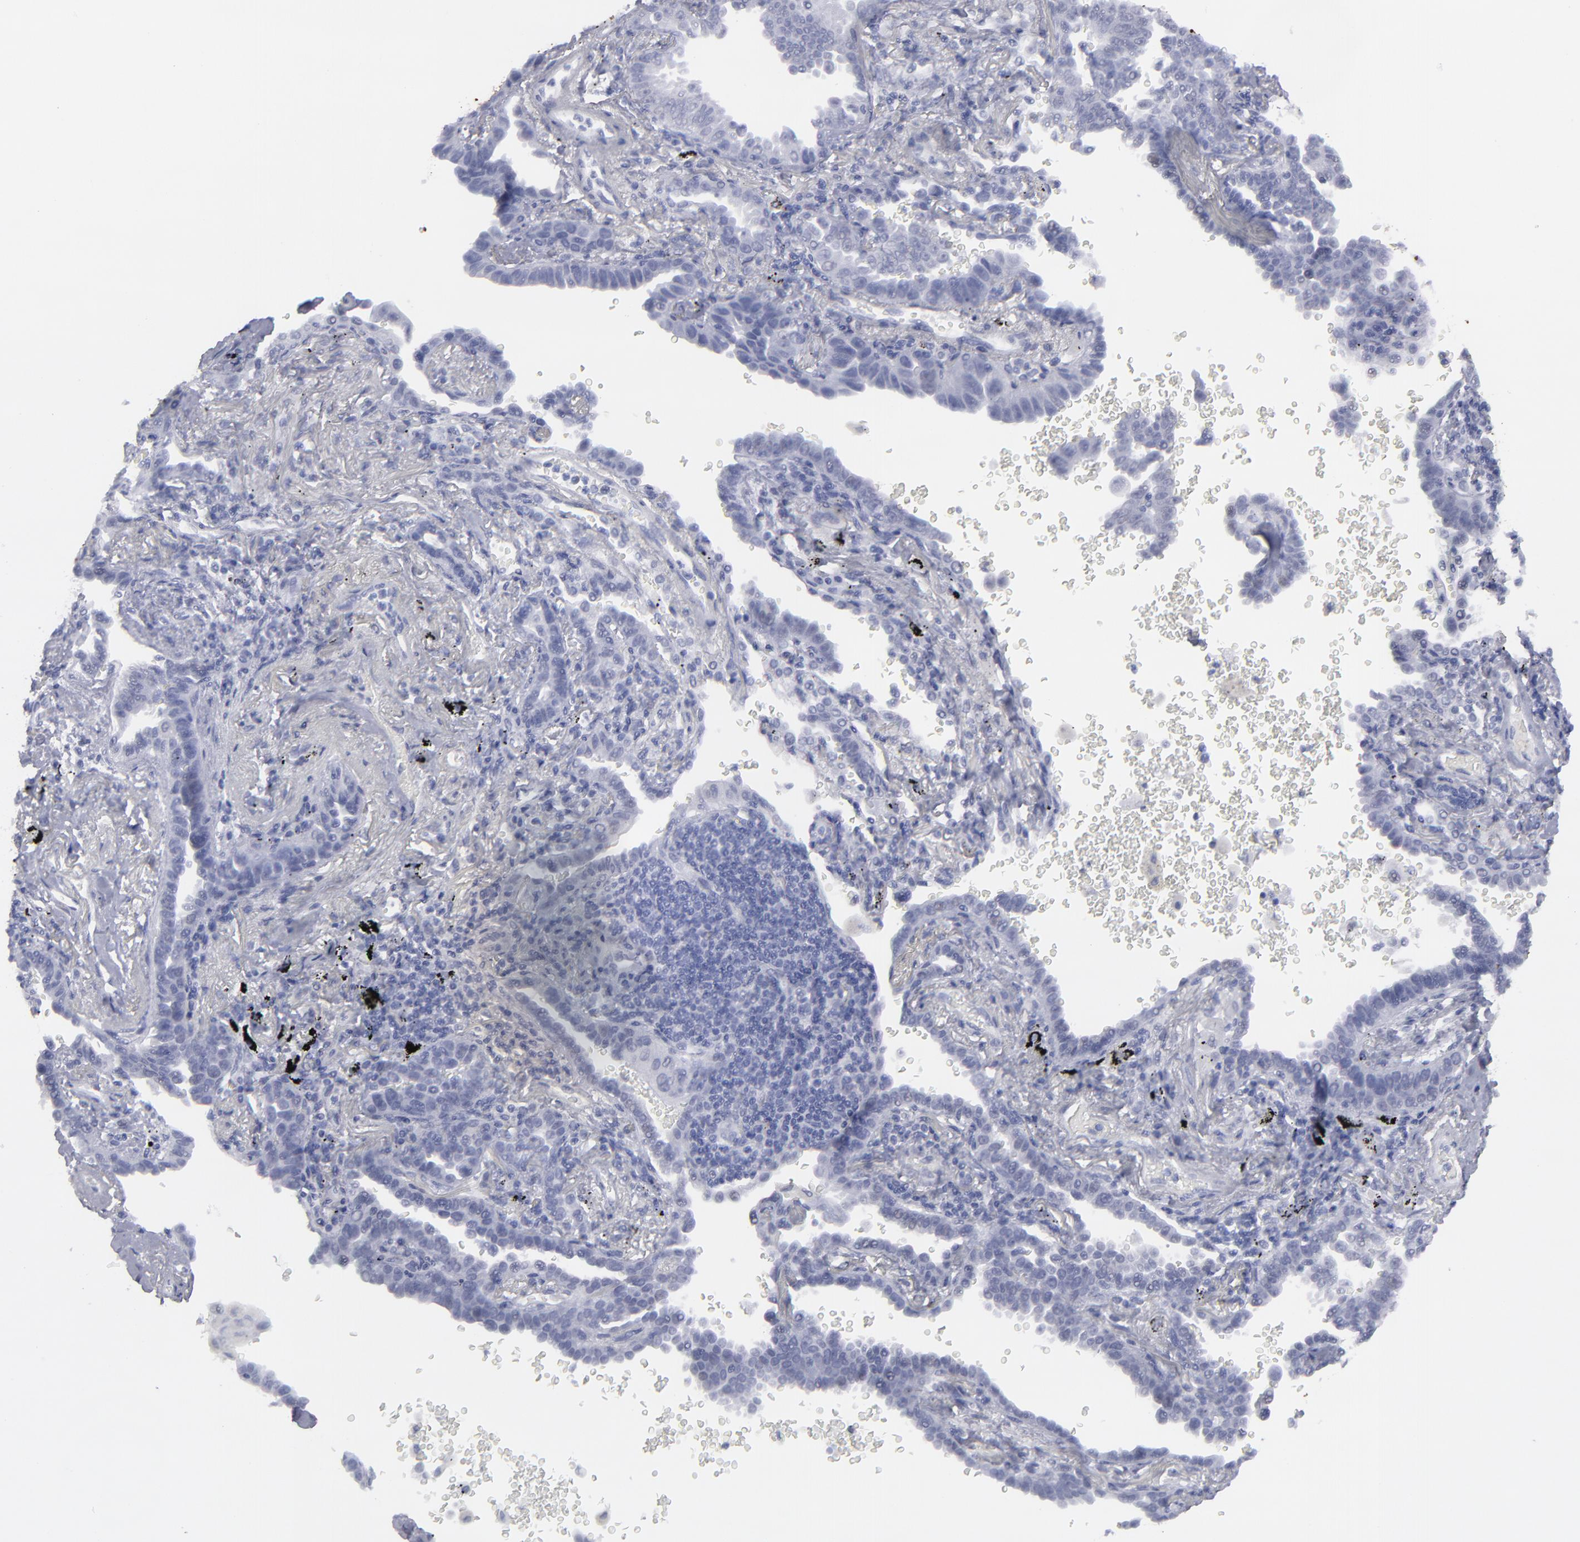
{"staining": {"intensity": "negative", "quantity": "none", "location": "none"}, "tissue": "lung cancer", "cell_type": "Tumor cells", "image_type": "cancer", "snomed": [{"axis": "morphology", "description": "Adenocarcinoma, NOS"}, {"axis": "topography", "description": "Lung"}], "caption": "IHC of human adenocarcinoma (lung) demonstrates no positivity in tumor cells.", "gene": "ALDOB", "patient": {"sex": "female", "age": 64}}